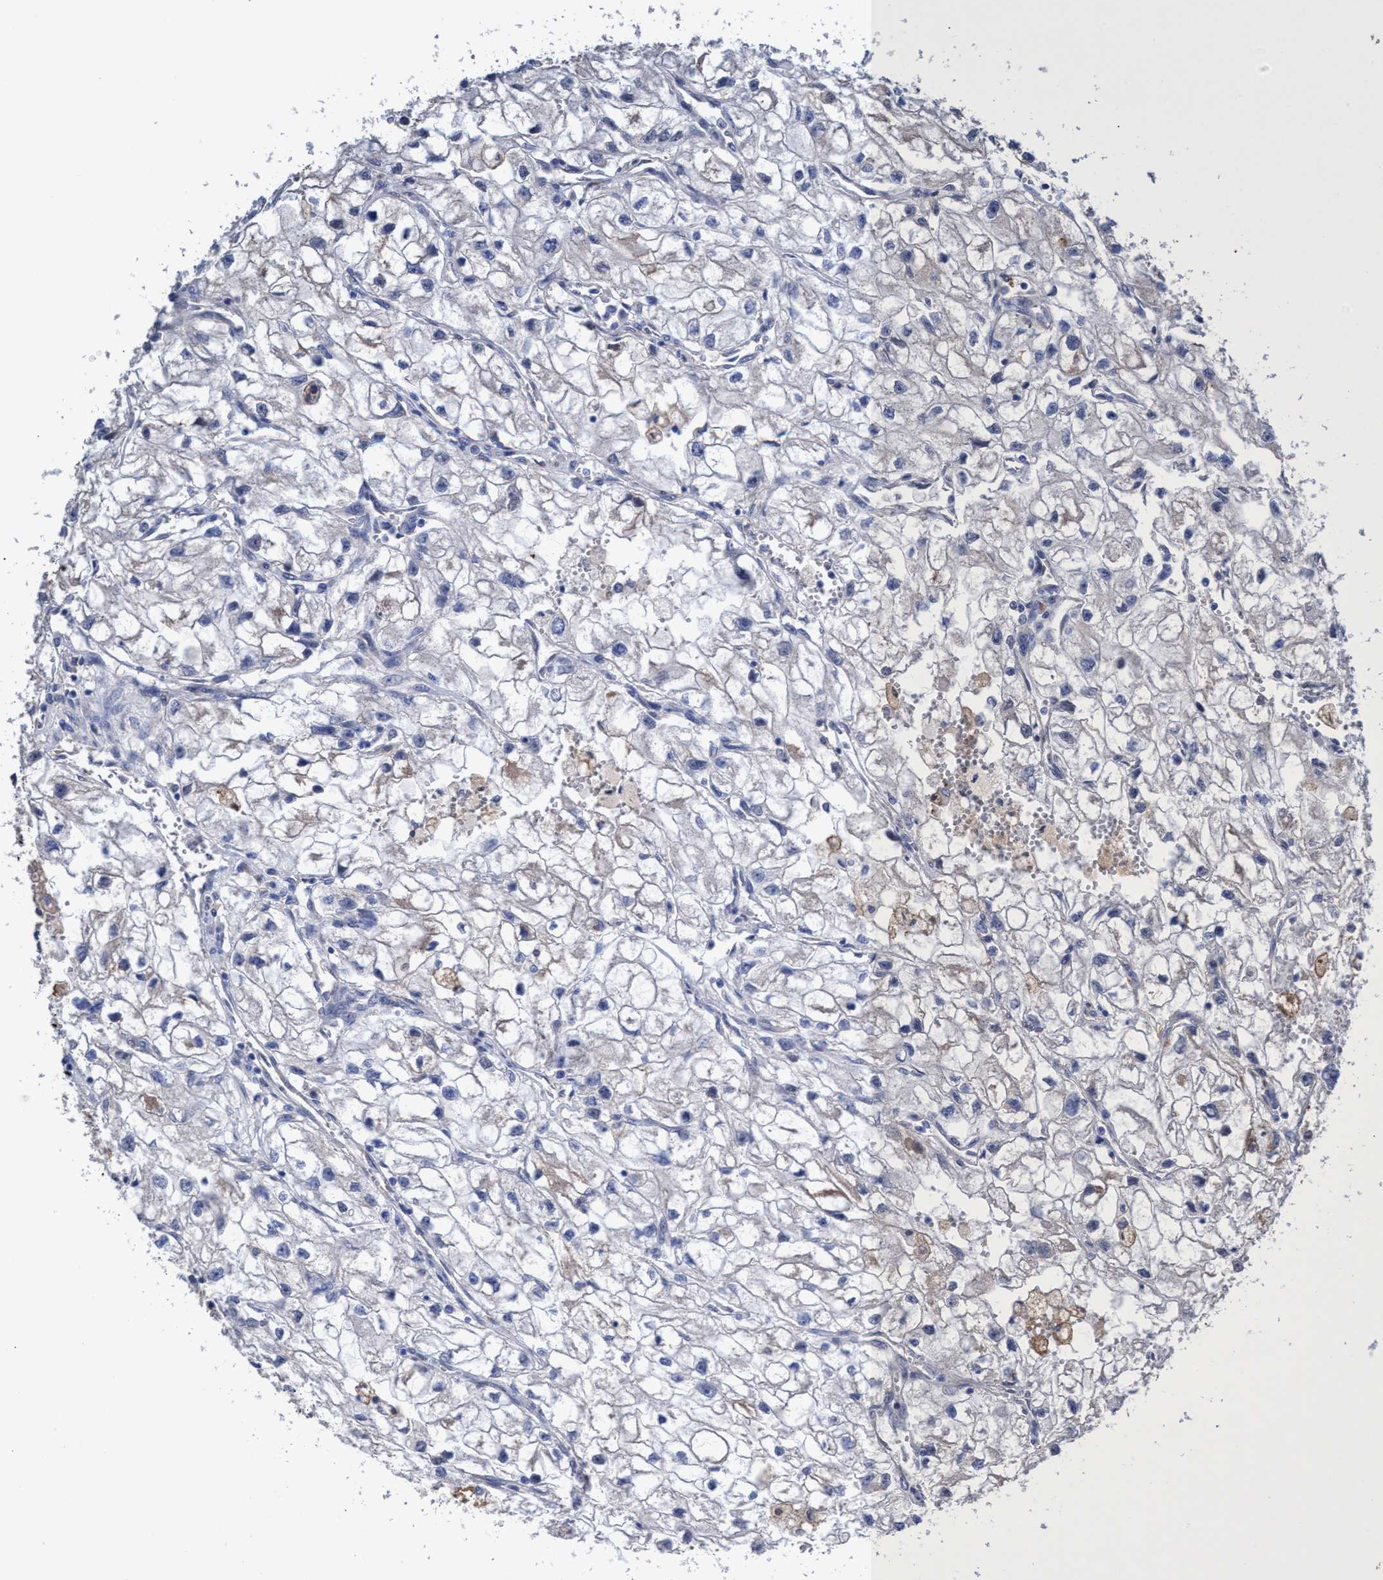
{"staining": {"intensity": "negative", "quantity": "none", "location": "none"}, "tissue": "renal cancer", "cell_type": "Tumor cells", "image_type": "cancer", "snomed": [{"axis": "morphology", "description": "Adenocarcinoma, NOS"}, {"axis": "topography", "description": "Kidney"}], "caption": "DAB (3,3'-diaminobenzidine) immunohistochemical staining of renal cancer demonstrates no significant expression in tumor cells. (DAB (3,3'-diaminobenzidine) IHC, high magnification).", "gene": "SVEP1", "patient": {"sex": "female", "age": 70}}